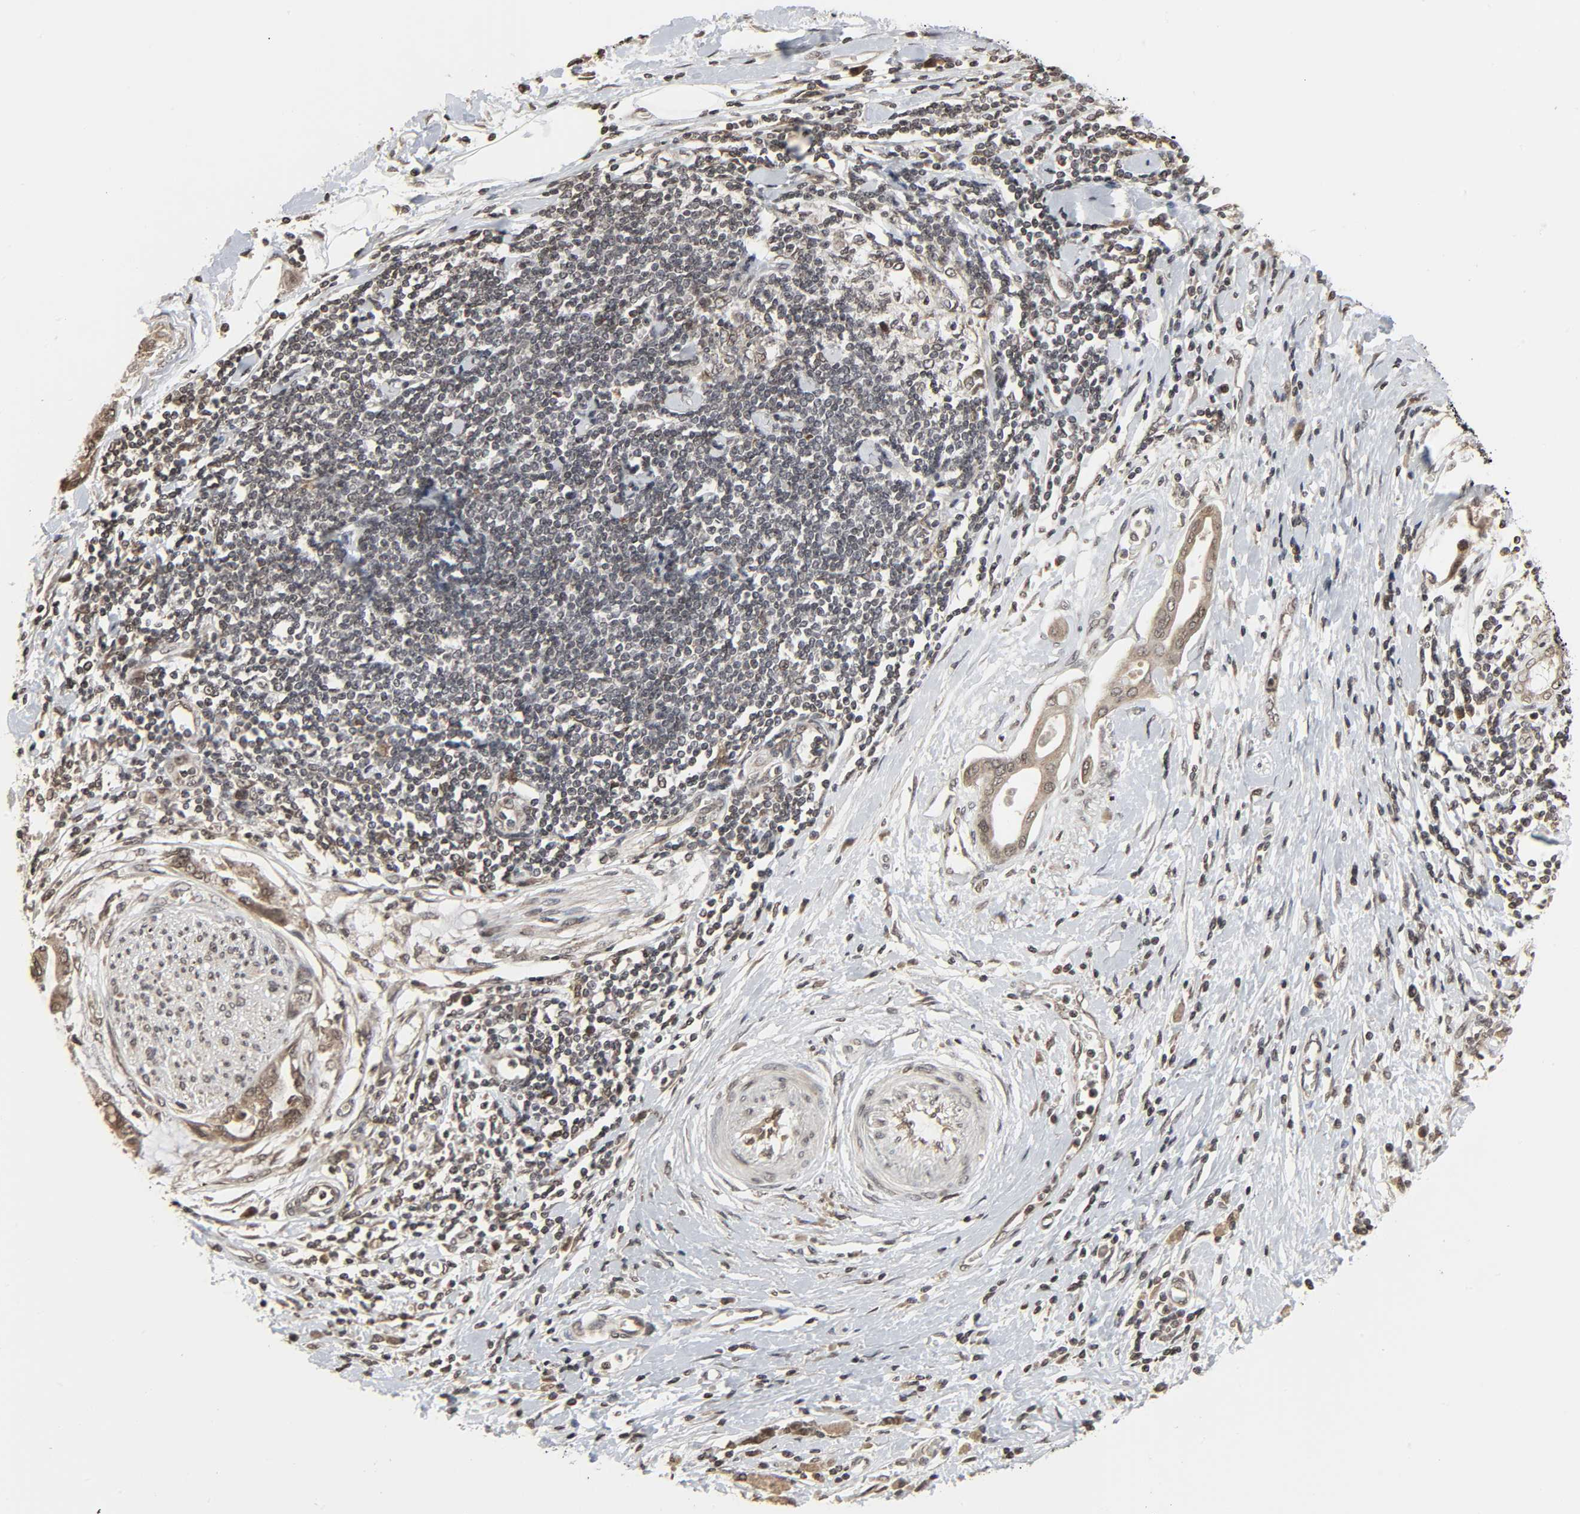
{"staining": {"intensity": "weak", "quantity": "25%-75%", "location": "nuclear"}, "tissue": "pancreatic cancer", "cell_type": "Tumor cells", "image_type": "cancer", "snomed": [{"axis": "morphology", "description": "Adenocarcinoma, NOS"}, {"axis": "morphology", "description": "Adenocarcinoma, metastatic, NOS"}, {"axis": "topography", "description": "Lymph node"}, {"axis": "topography", "description": "Pancreas"}, {"axis": "topography", "description": "Duodenum"}], "caption": "Metastatic adenocarcinoma (pancreatic) was stained to show a protein in brown. There is low levels of weak nuclear expression in approximately 25%-75% of tumor cells. (Brightfield microscopy of DAB IHC at high magnification).", "gene": "XRCC1", "patient": {"sex": "female", "age": 64}}